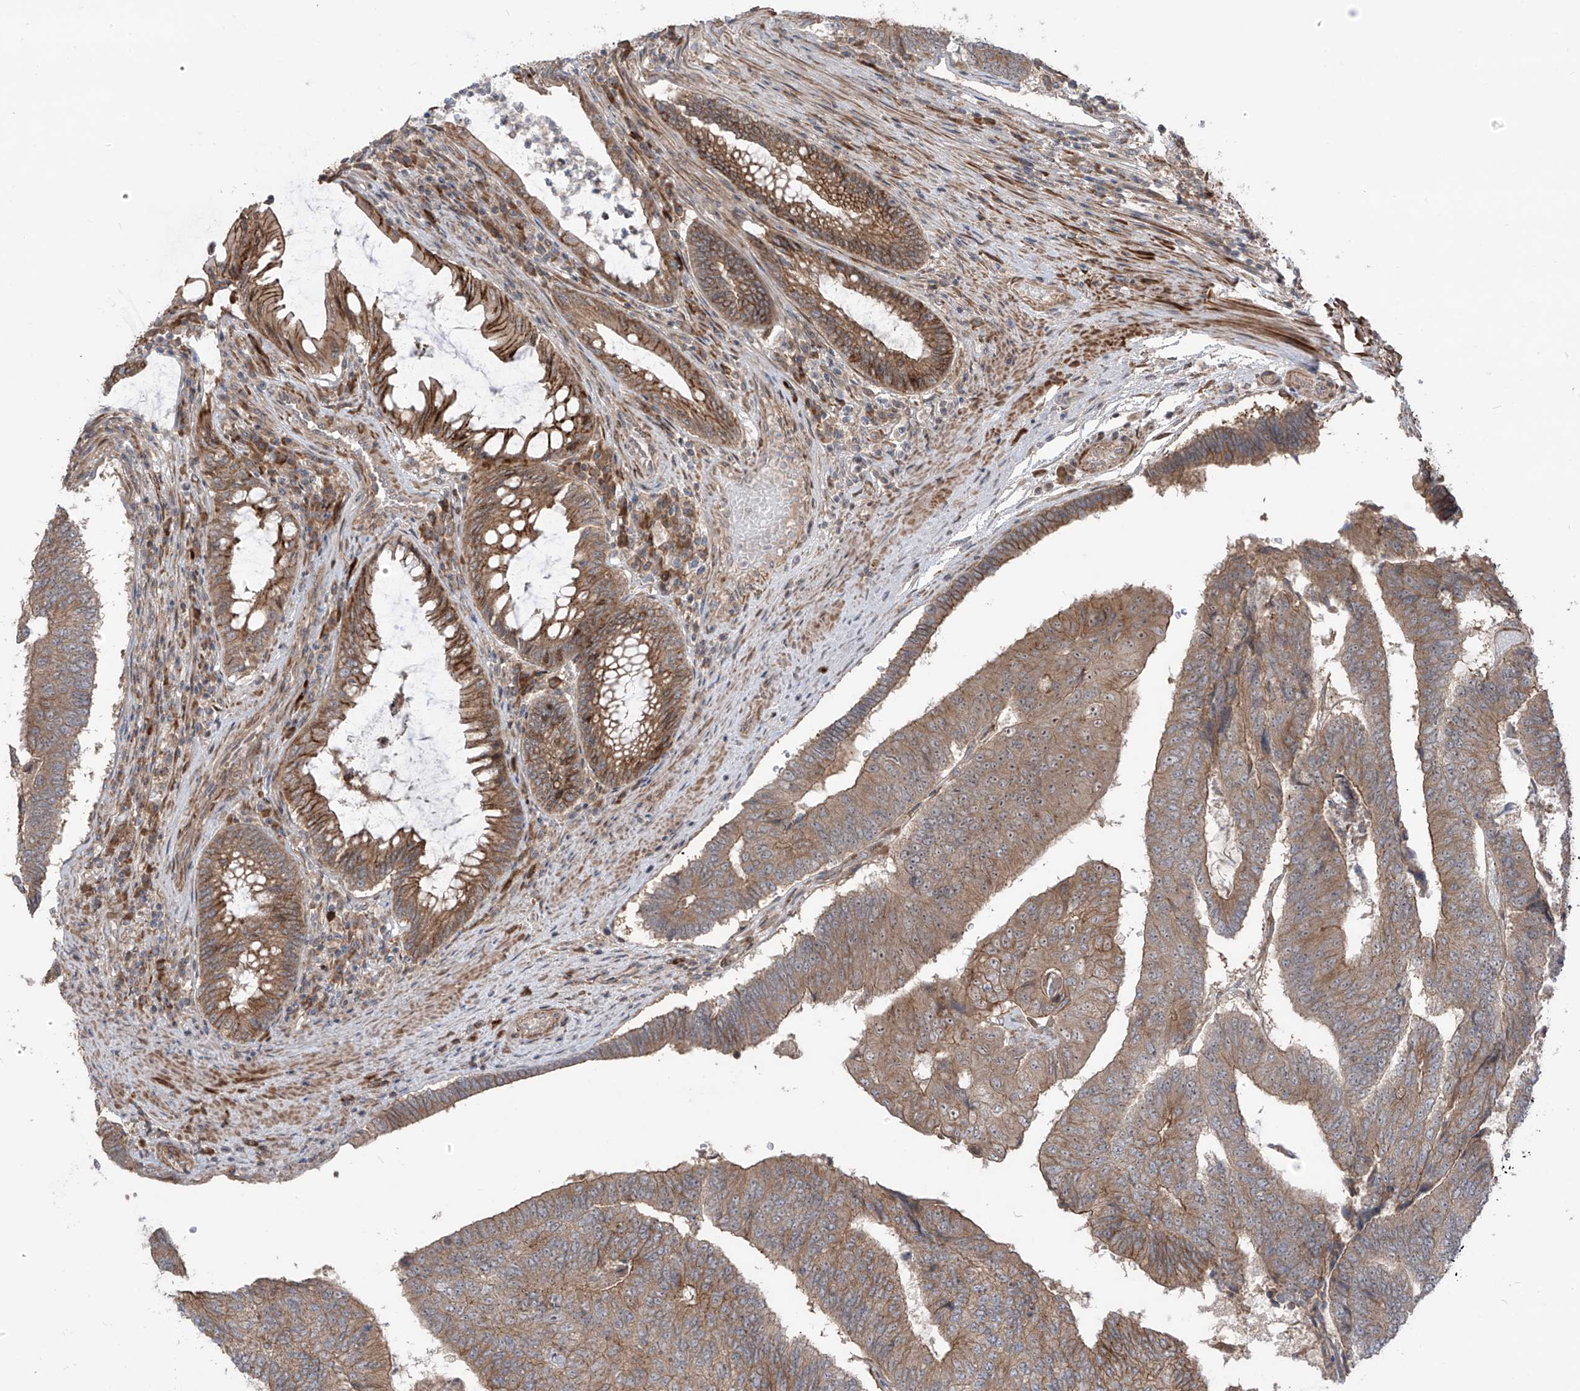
{"staining": {"intensity": "moderate", "quantity": ">75%", "location": "cytoplasmic/membranous"}, "tissue": "colorectal cancer", "cell_type": "Tumor cells", "image_type": "cancer", "snomed": [{"axis": "morphology", "description": "Adenocarcinoma, NOS"}, {"axis": "topography", "description": "Colon"}], "caption": "This histopathology image exhibits immunohistochemistry staining of colorectal cancer, with medium moderate cytoplasmic/membranous expression in about >75% of tumor cells.", "gene": "LRRC74A", "patient": {"sex": "female", "age": 67}}